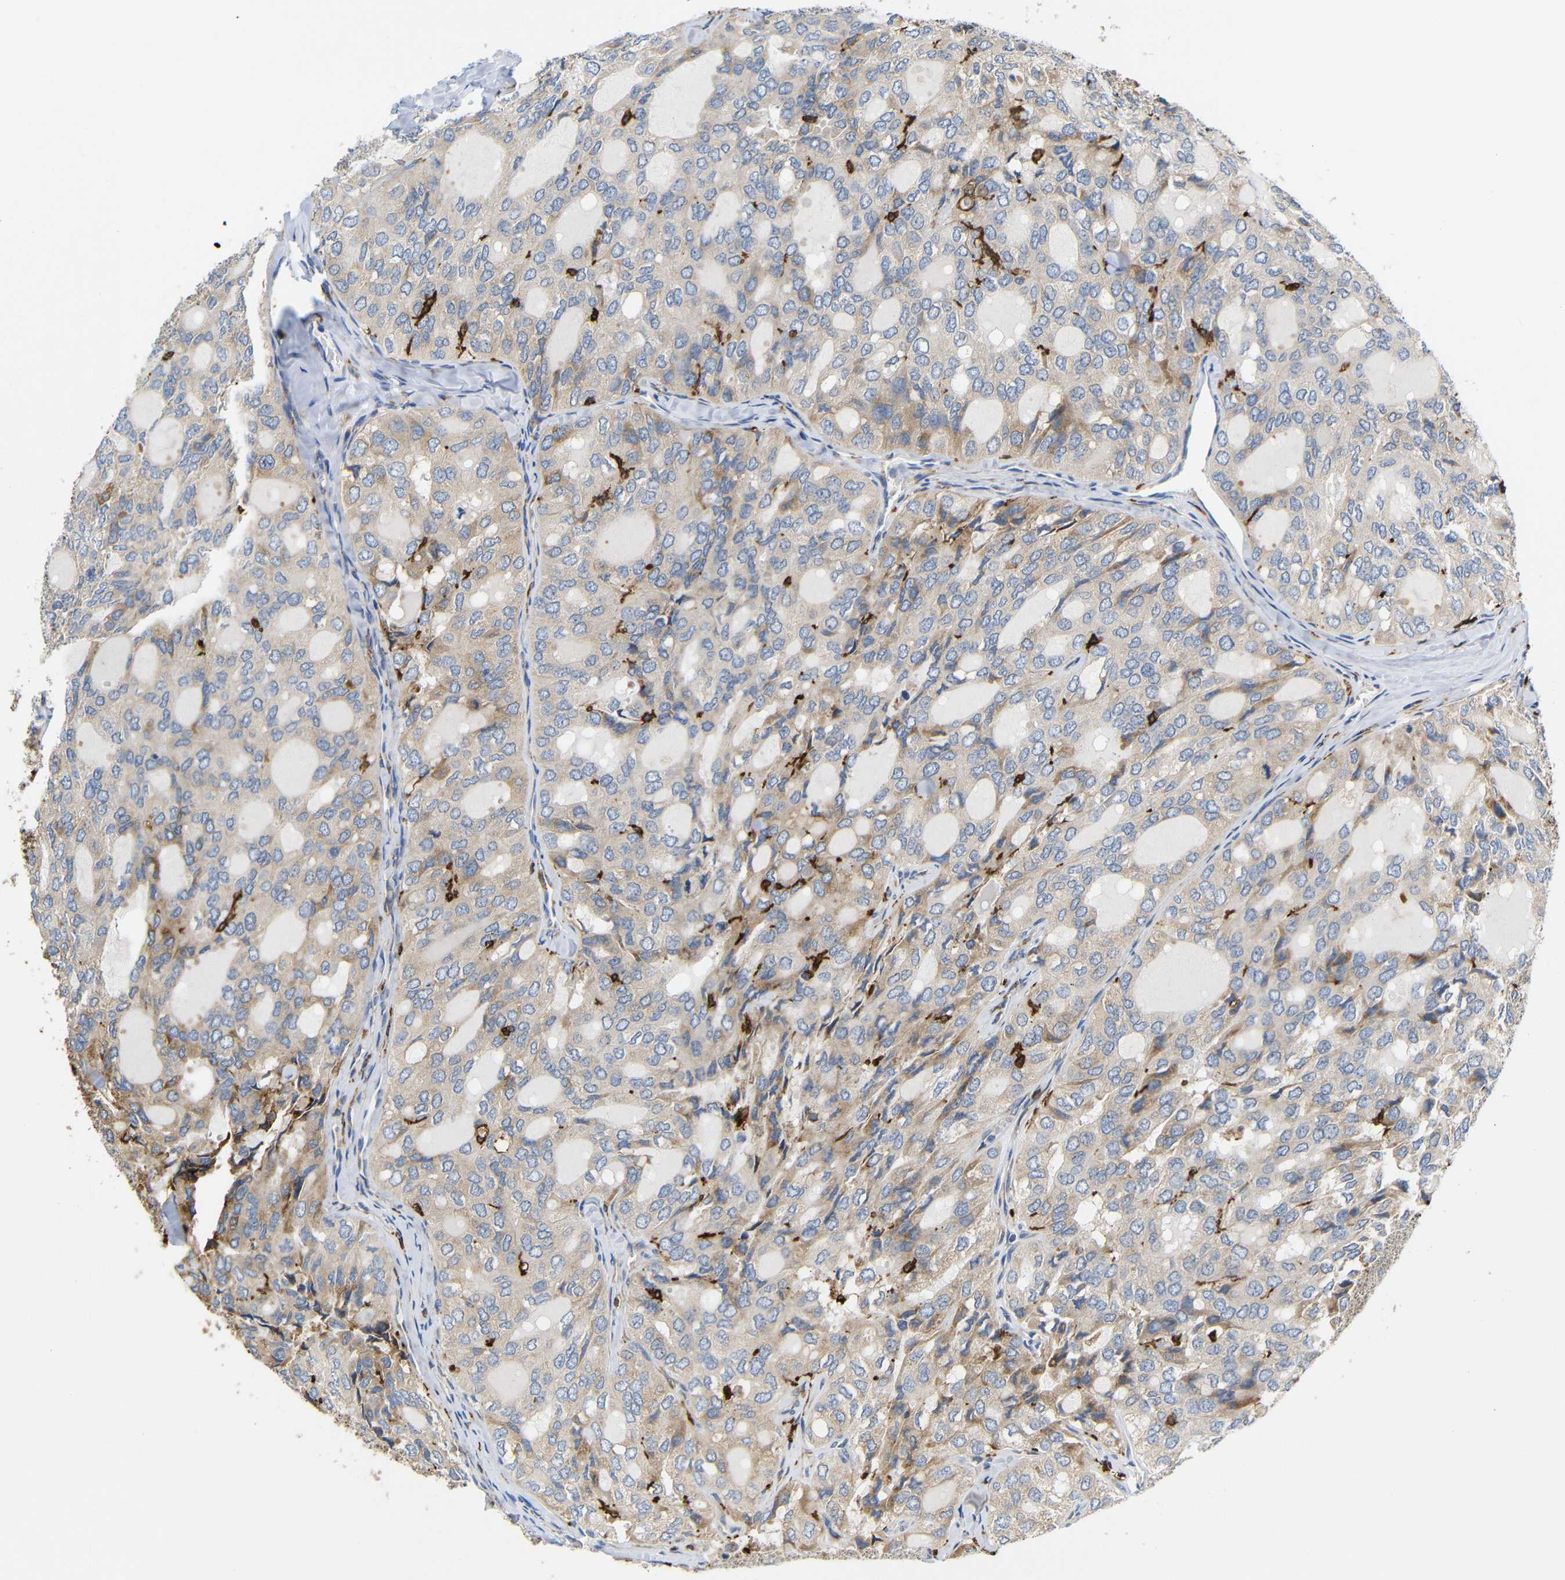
{"staining": {"intensity": "moderate", "quantity": "25%-75%", "location": "cytoplasmic/membranous"}, "tissue": "thyroid cancer", "cell_type": "Tumor cells", "image_type": "cancer", "snomed": [{"axis": "morphology", "description": "Follicular adenoma carcinoma, NOS"}, {"axis": "topography", "description": "Thyroid gland"}], "caption": "A histopathology image of thyroid cancer stained for a protein demonstrates moderate cytoplasmic/membranous brown staining in tumor cells. (DAB (3,3'-diaminobenzidine) = brown stain, brightfield microscopy at high magnification).", "gene": "HLA-DQB1", "patient": {"sex": "male", "age": 75}}